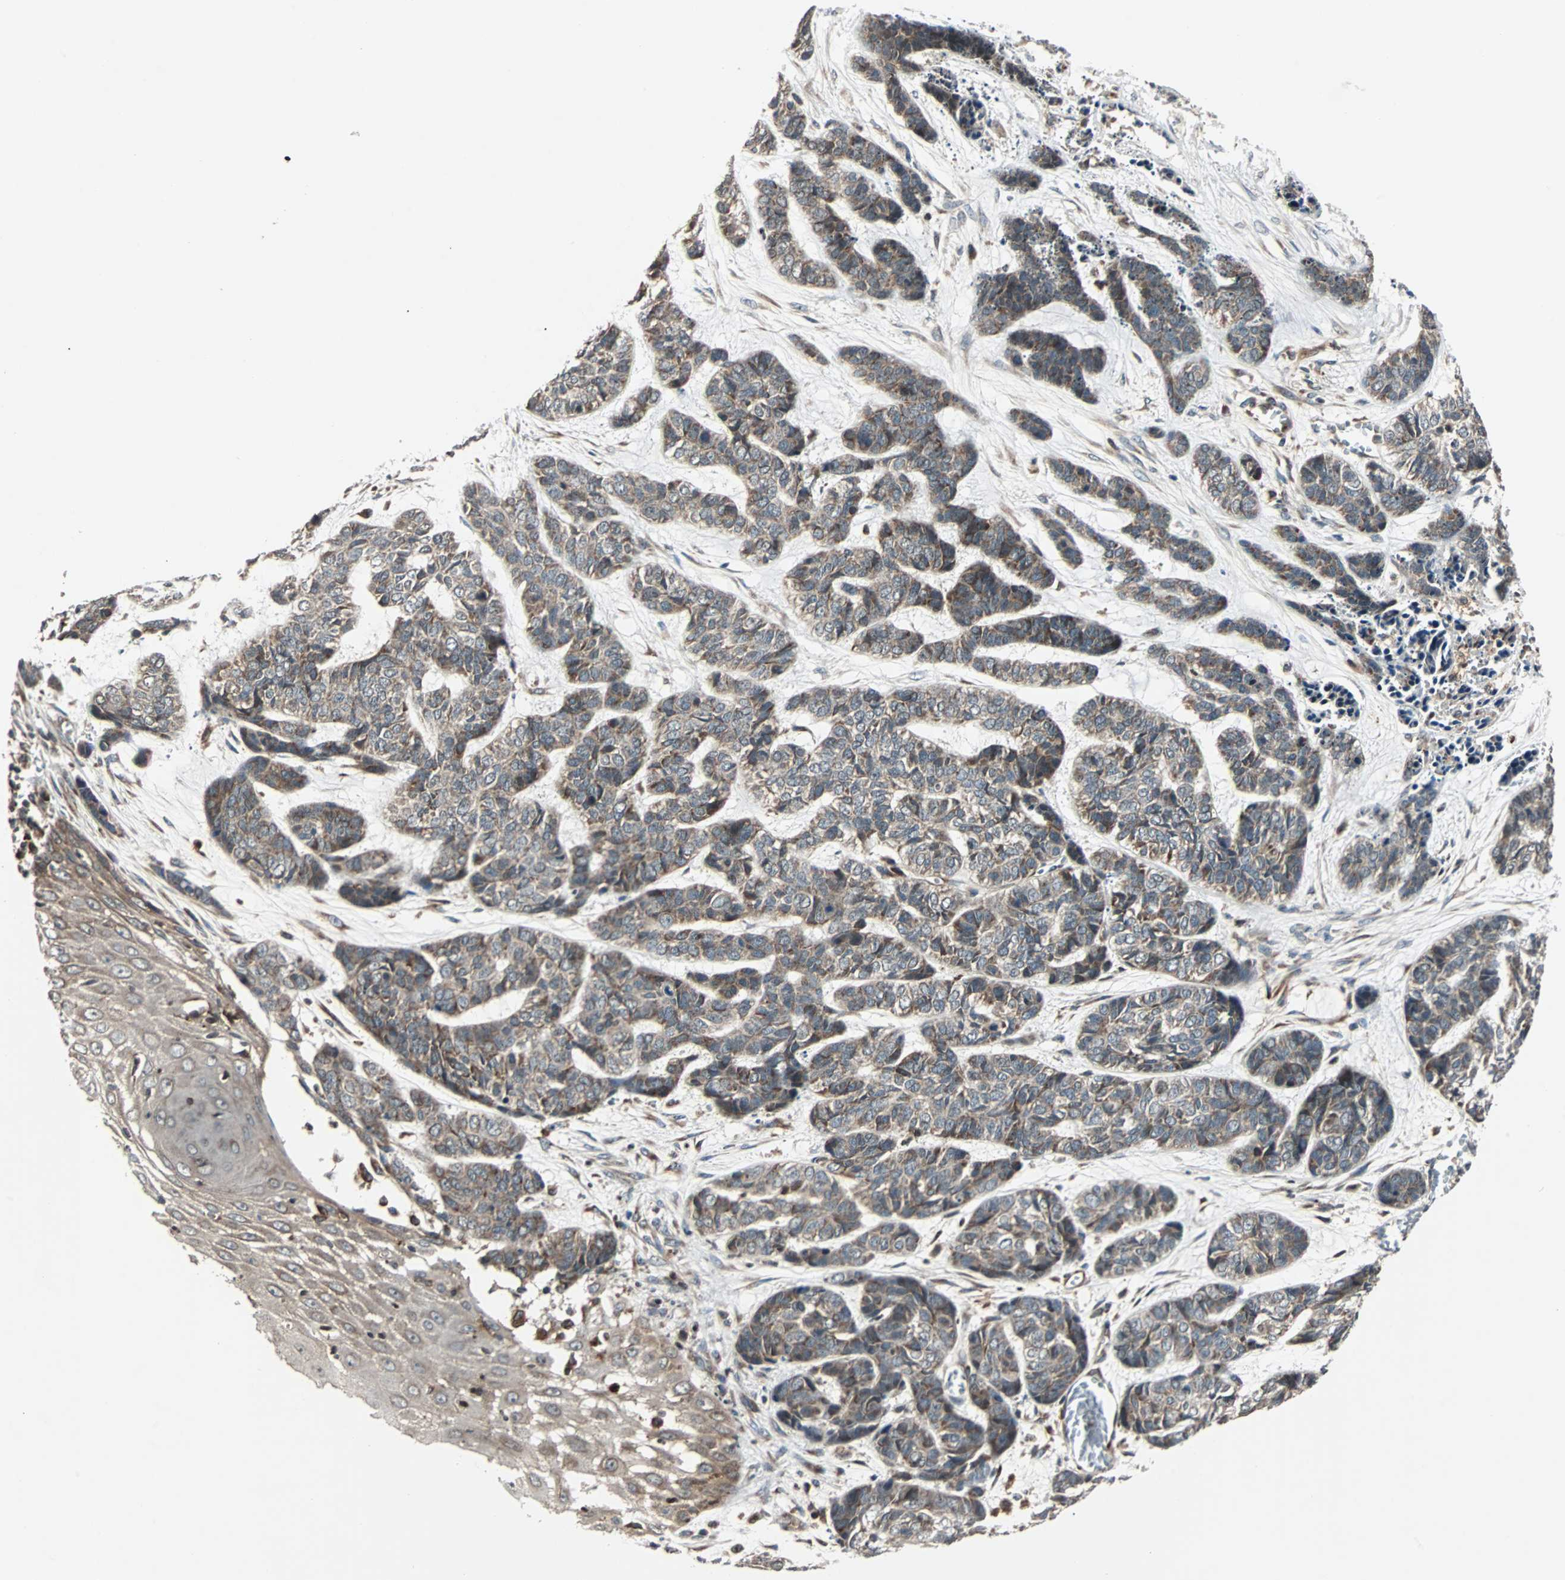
{"staining": {"intensity": "weak", "quantity": "25%-75%", "location": "cytoplasmic/membranous"}, "tissue": "skin cancer", "cell_type": "Tumor cells", "image_type": "cancer", "snomed": [{"axis": "morphology", "description": "Basal cell carcinoma"}, {"axis": "topography", "description": "Skin"}], "caption": "Immunohistochemistry (IHC) micrograph of neoplastic tissue: human skin cancer stained using IHC demonstrates low levels of weak protein expression localized specifically in the cytoplasmic/membranous of tumor cells, appearing as a cytoplasmic/membranous brown color.", "gene": "RAB7A", "patient": {"sex": "female", "age": 64}}